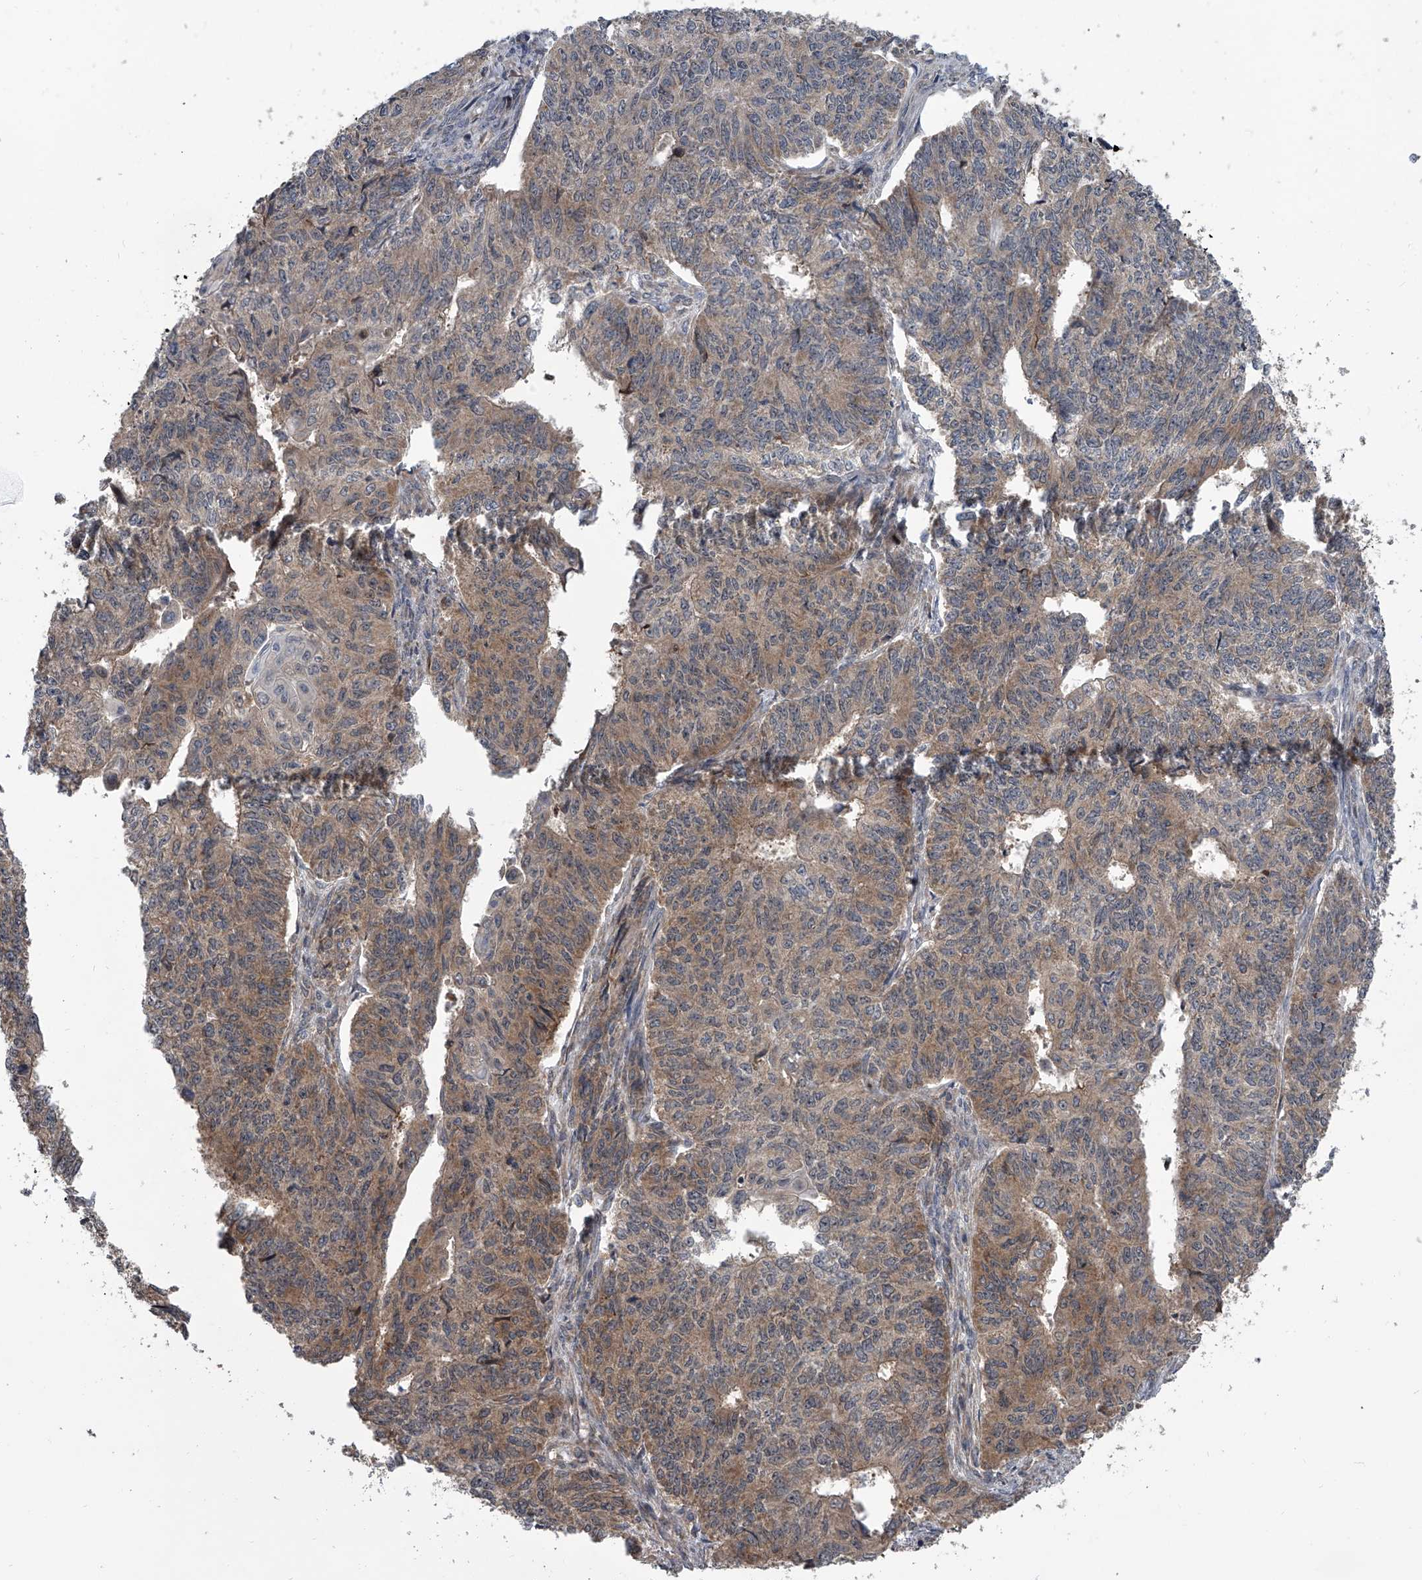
{"staining": {"intensity": "moderate", "quantity": "25%-75%", "location": "cytoplasmic/membranous"}, "tissue": "endometrial cancer", "cell_type": "Tumor cells", "image_type": "cancer", "snomed": [{"axis": "morphology", "description": "Adenocarcinoma, NOS"}, {"axis": "topography", "description": "Endometrium"}], "caption": "IHC histopathology image of neoplastic tissue: human endometrial cancer (adenocarcinoma) stained using immunohistochemistry demonstrates medium levels of moderate protein expression localized specifically in the cytoplasmic/membranous of tumor cells, appearing as a cytoplasmic/membranous brown color.", "gene": "GEMIN8", "patient": {"sex": "female", "age": 32}}